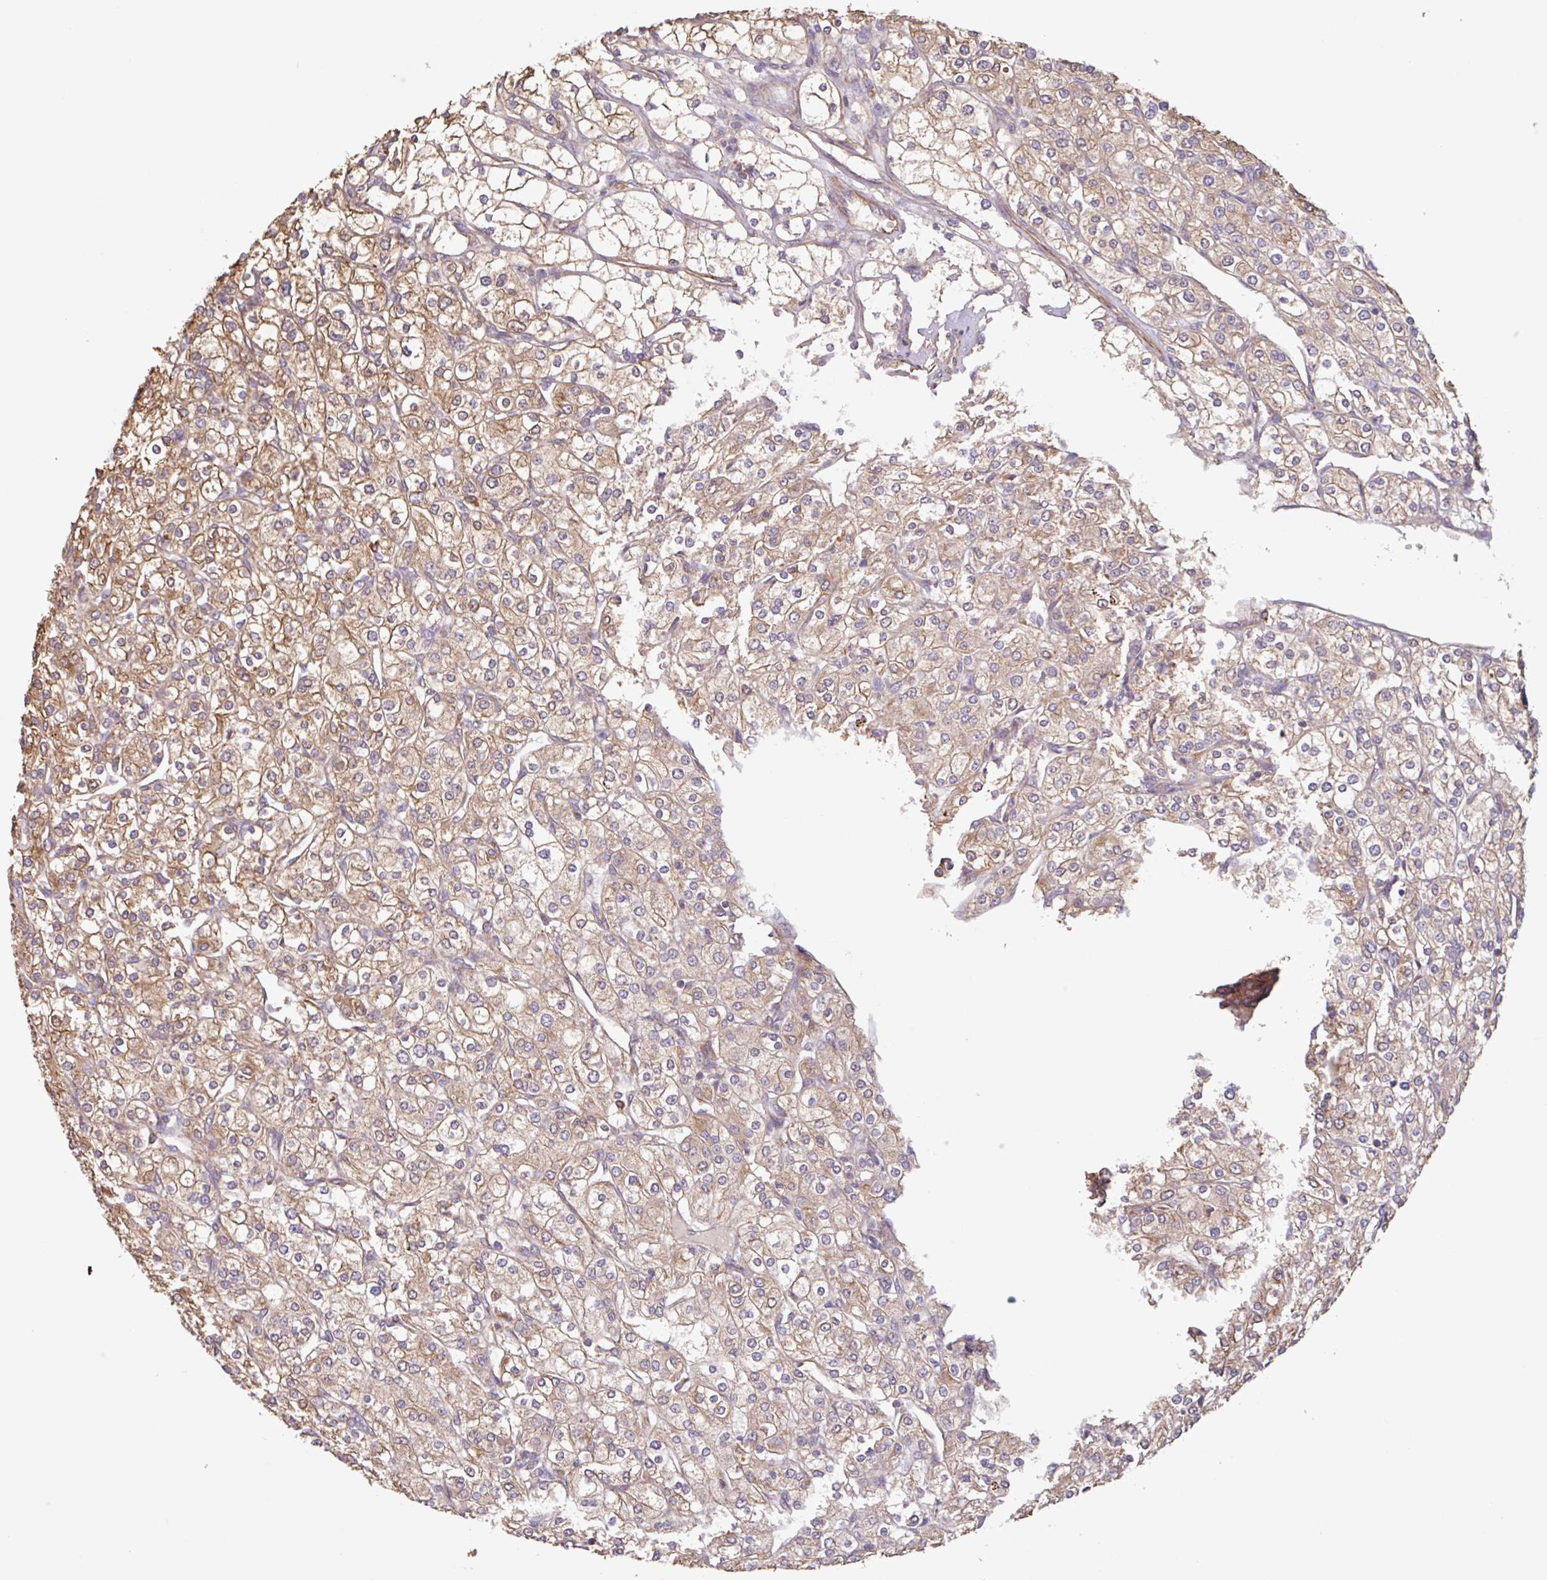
{"staining": {"intensity": "moderate", "quantity": ">75%", "location": "cytoplasmic/membranous"}, "tissue": "renal cancer", "cell_type": "Tumor cells", "image_type": "cancer", "snomed": [{"axis": "morphology", "description": "Adenocarcinoma, NOS"}, {"axis": "topography", "description": "Kidney"}], "caption": "Human renal cancer (adenocarcinoma) stained for a protein (brown) displays moderate cytoplasmic/membranous positive expression in approximately >75% of tumor cells.", "gene": "ZNF790", "patient": {"sex": "male", "age": 80}}